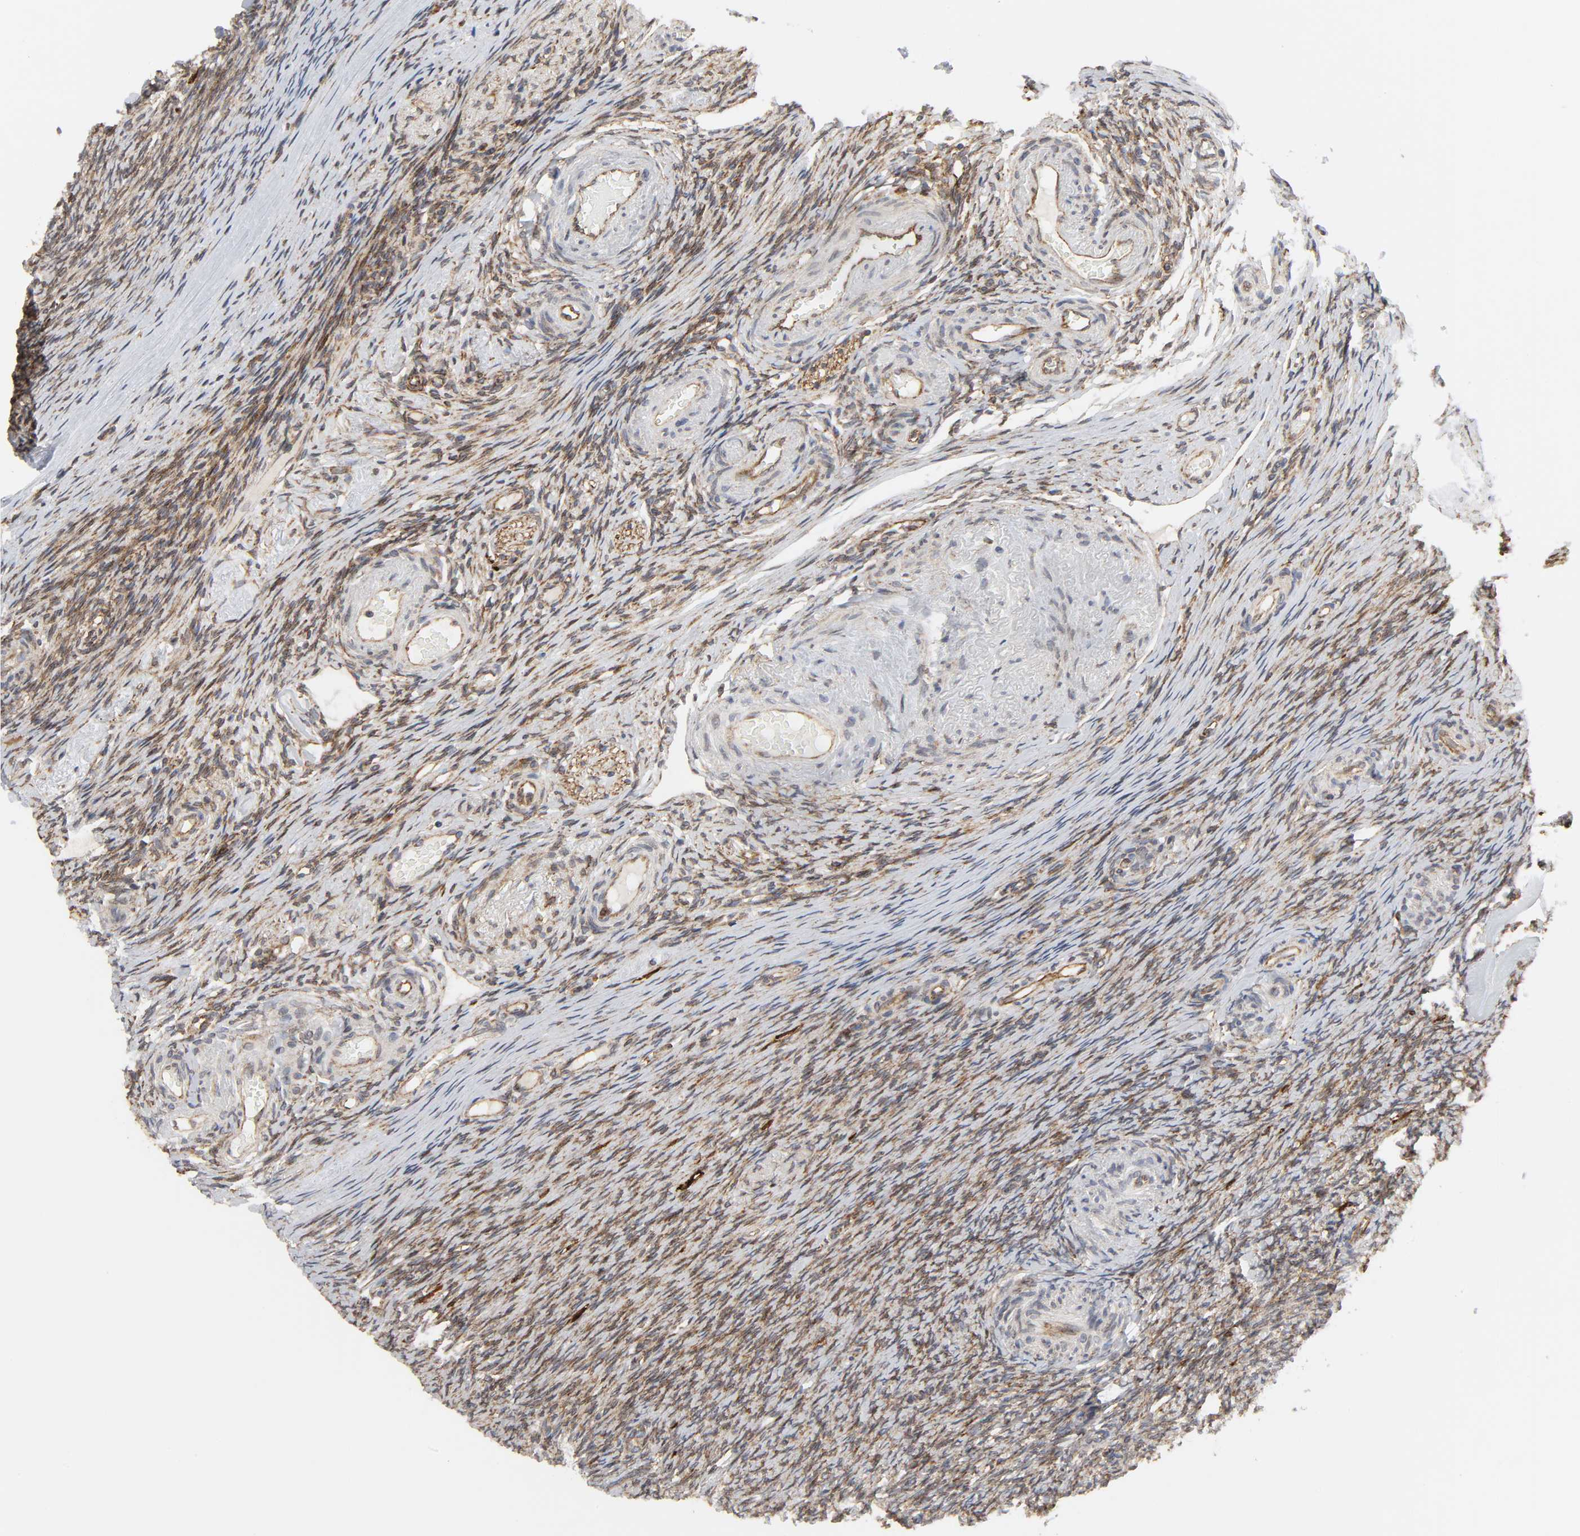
{"staining": {"intensity": "strong", "quantity": ">75%", "location": "cytoplasmic/membranous"}, "tissue": "ovary", "cell_type": "Follicle cells", "image_type": "normal", "snomed": [{"axis": "morphology", "description": "Normal tissue, NOS"}, {"axis": "topography", "description": "Ovary"}], "caption": "About >75% of follicle cells in unremarkable human ovary demonstrate strong cytoplasmic/membranous protein positivity as visualized by brown immunohistochemical staining.", "gene": "POR", "patient": {"sex": "female", "age": 60}}